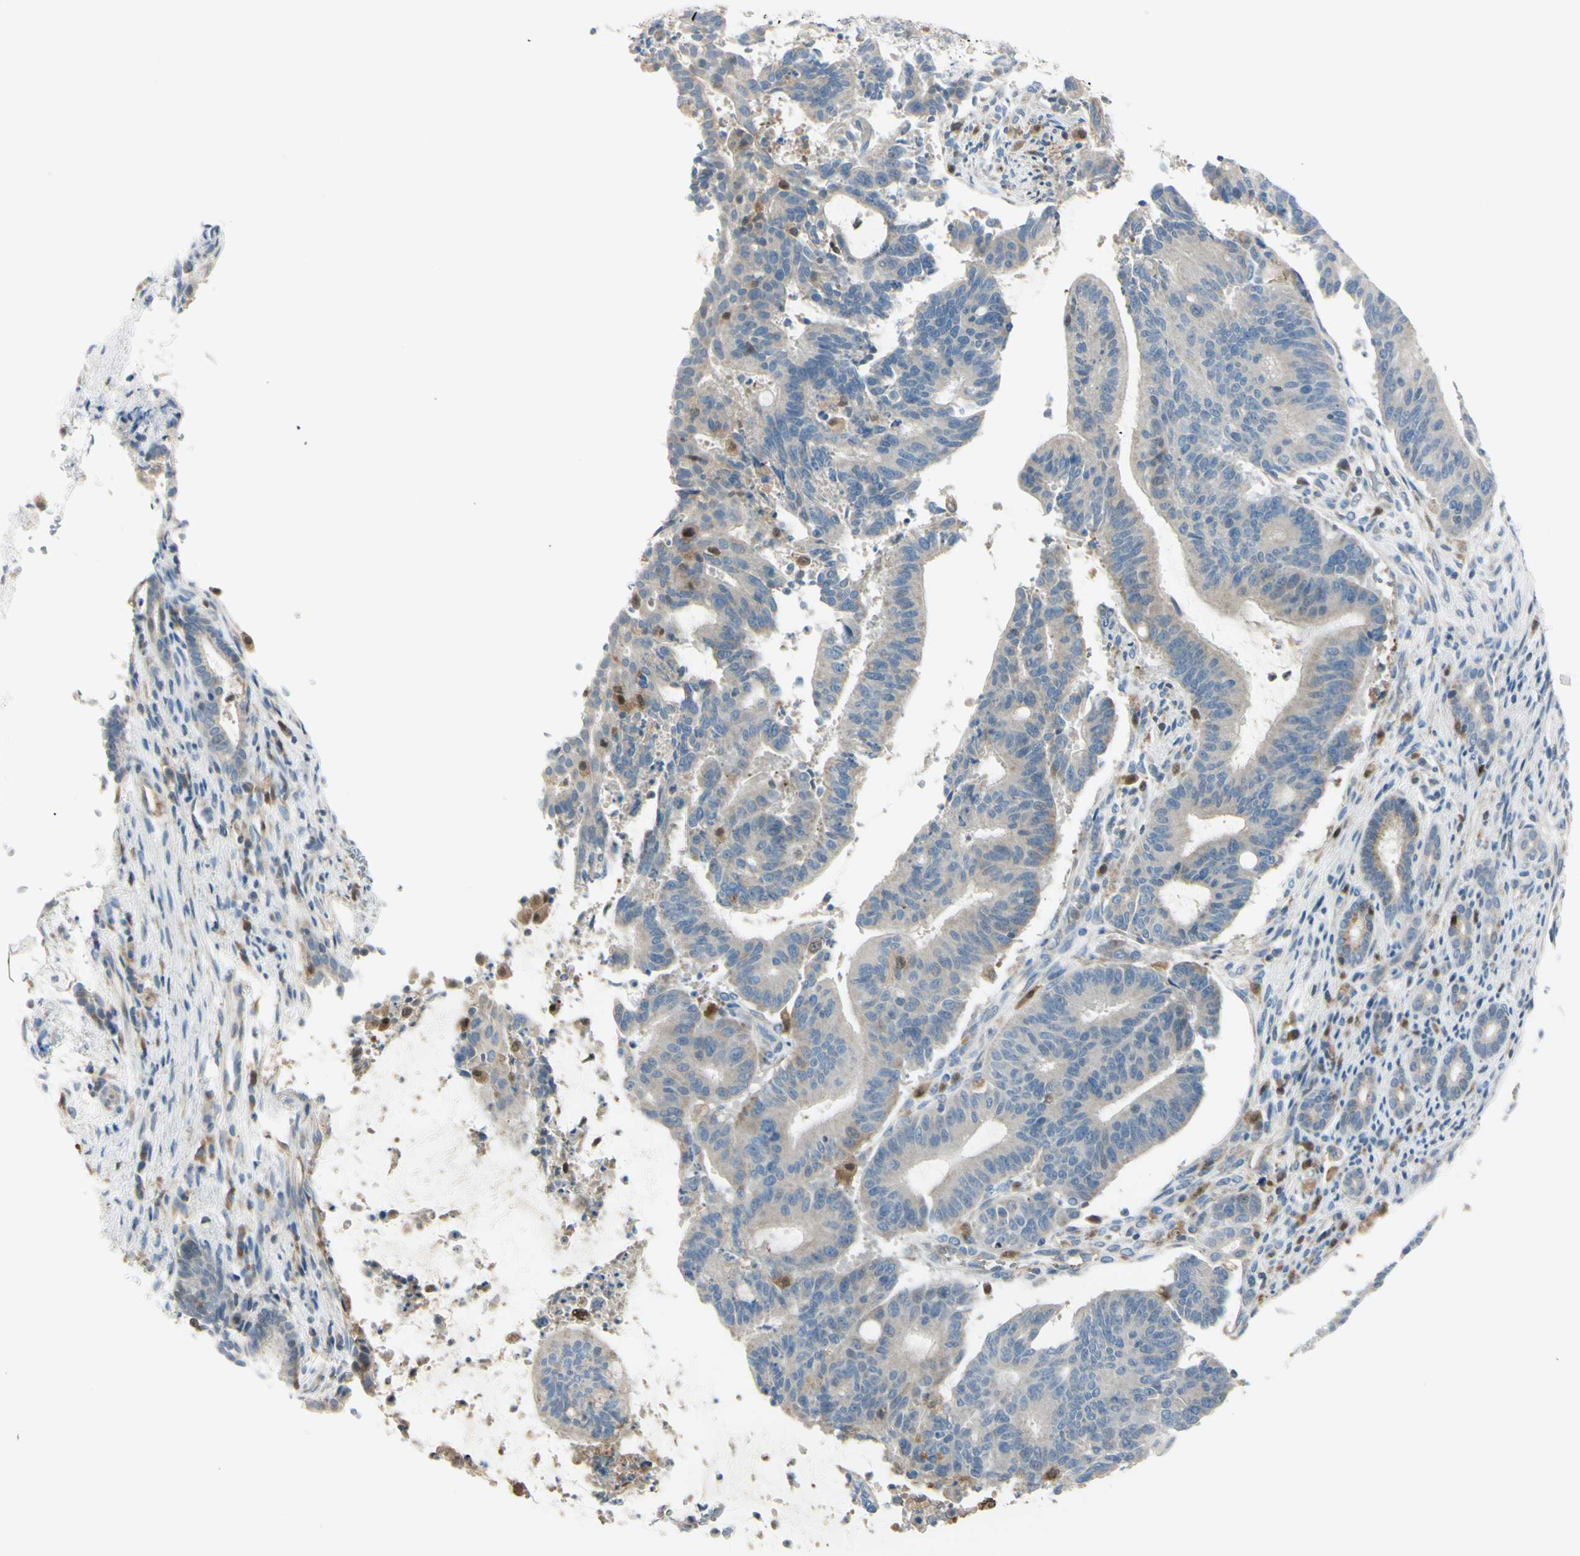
{"staining": {"intensity": "weak", "quantity": ">75%", "location": "cytoplasmic/membranous"}, "tissue": "liver cancer", "cell_type": "Tumor cells", "image_type": "cancer", "snomed": [{"axis": "morphology", "description": "Cholangiocarcinoma"}, {"axis": "topography", "description": "Liver"}], "caption": "This is an image of immunohistochemistry staining of cholangiocarcinoma (liver), which shows weak positivity in the cytoplasmic/membranous of tumor cells.", "gene": "CYRIB", "patient": {"sex": "female", "age": 73}}